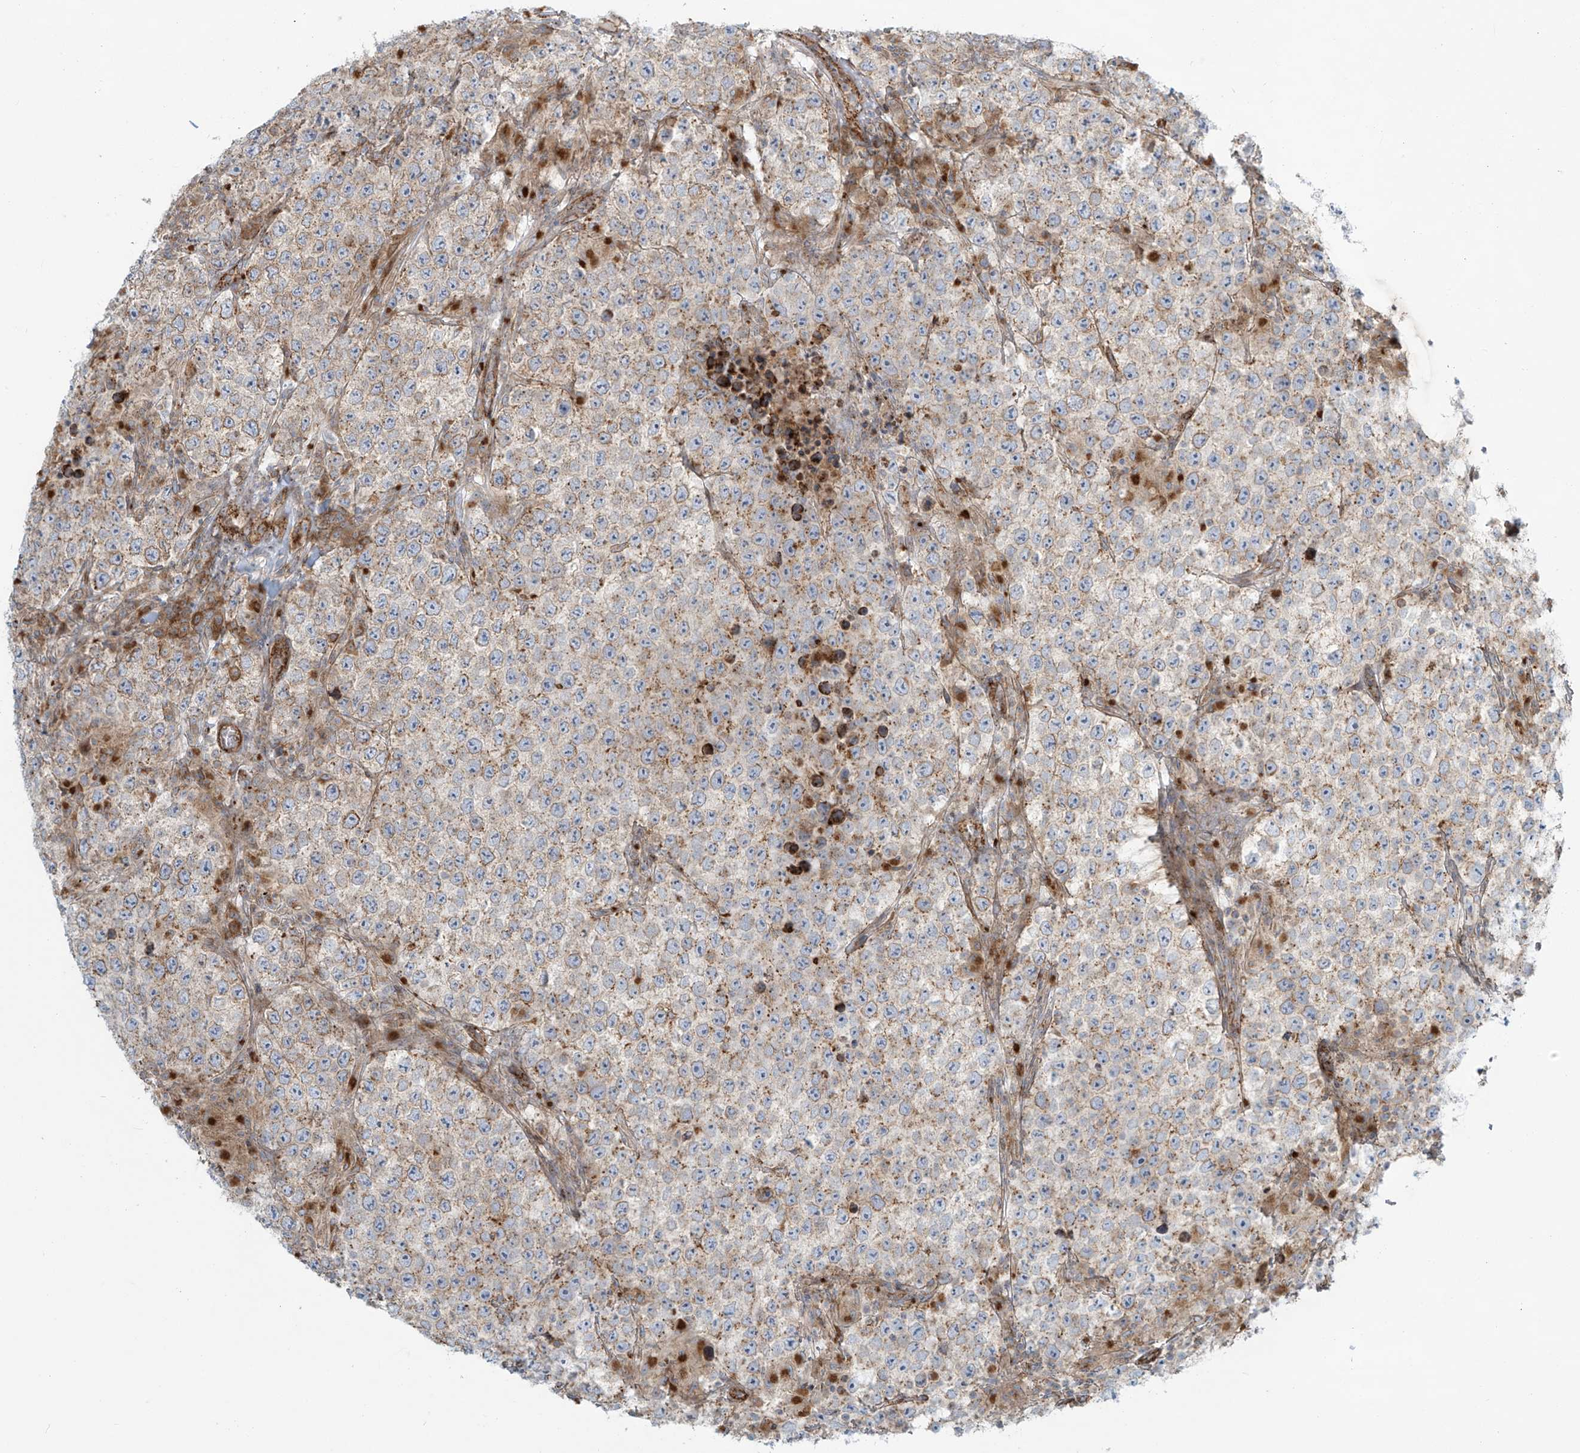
{"staining": {"intensity": "moderate", "quantity": "<25%", "location": "cytoplasmic/membranous"}, "tissue": "testis cancer", "cell_type": "Tumor cells", "image_type": "cancer", "snomed": [{"axis": "morphology", "description": "Normal tissue, NOS"}, {"axis": "morphology", "description": "Urothelial carcinoma, High grade"}, {"axis": "morphology", "description": "Seminoma, NOS"}, {"axis": "morphology", "description": "Carcinoma, Embryonal, NOS"}, {"axis": "topography", "description": "Urinary bladder"}, {"axis": "topography", "description": "Testis"}], "caption": "IHC of testis seminoma reveals low levels of moderate cytoplasmic/membranous expression in approximately <25% of tumor cells.", "gene": "LZTS3", "patient": {"sex": "male", "age": 41}}